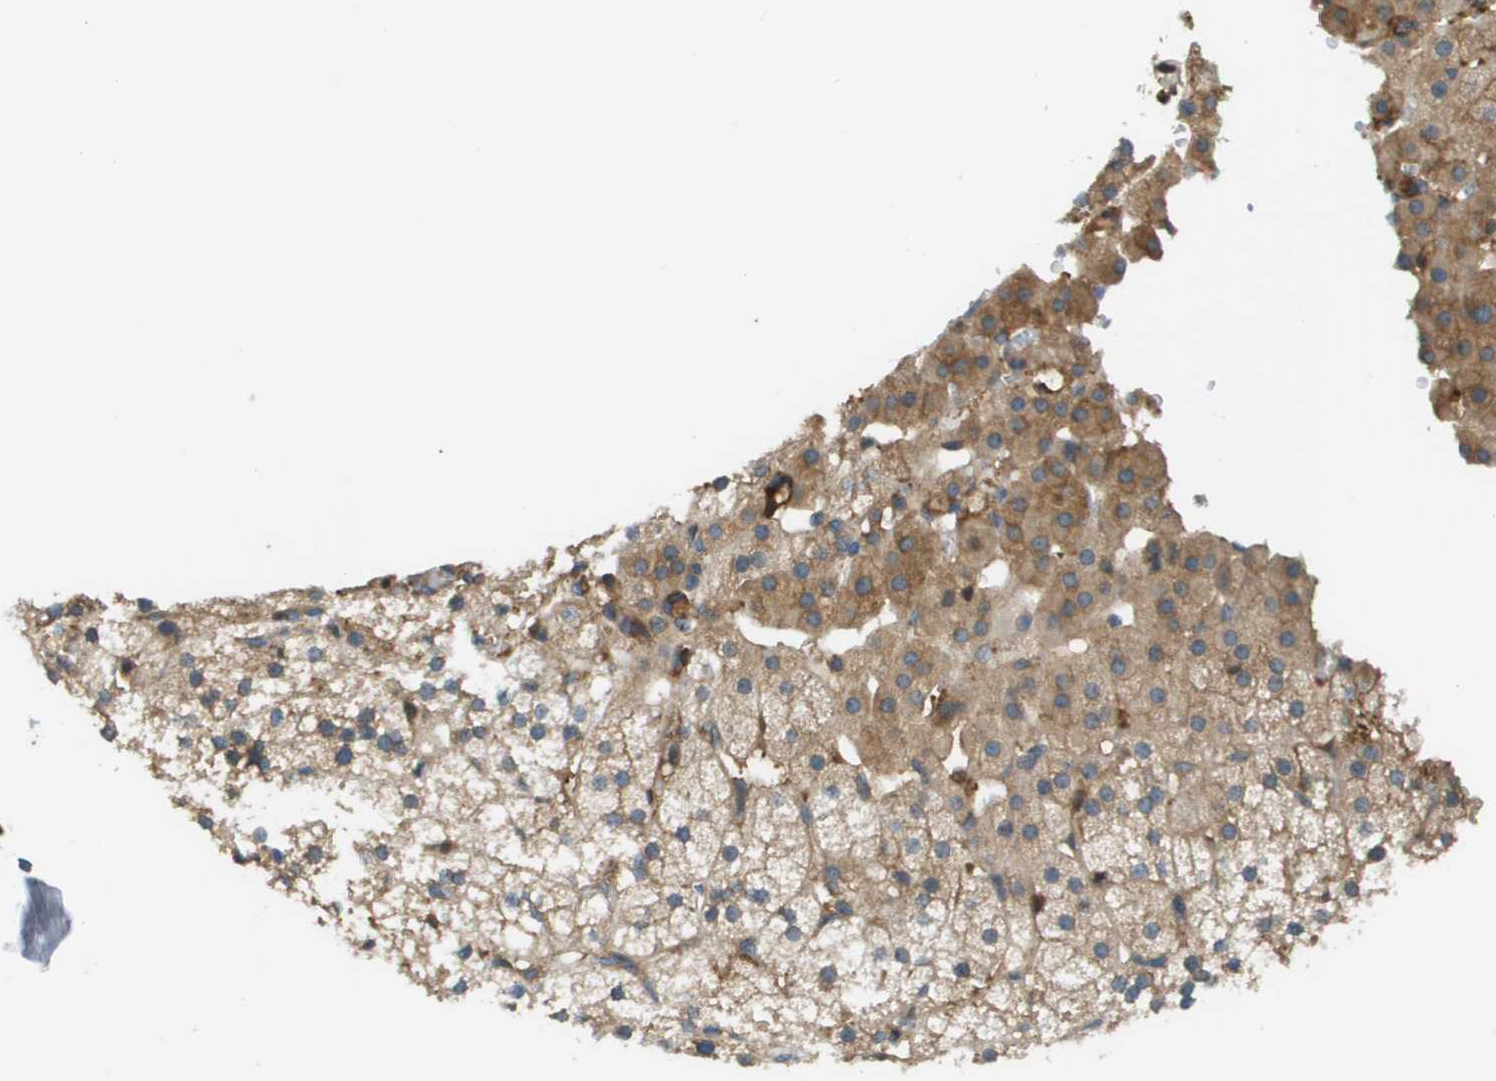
{"staining": {"intensity": "moderate", "quantity": ">75%", "location": "cytoplasmic/membranous"}, "tissue": "adrenal gland", "cell_type": "Glandular cells", "image_type": "normal", "snomed": [{"axis": "morphology", "description": "Normal tissue, NOS"}, {"axis": "topography", "description": "Adrenal gland"}], "caption": "A photomicrograph of adrenal gland stained for a protein reveals moderate cytoplasmic/membranous brown staining in glandular cells. The staining was performed using DAB (3,3'-diaminobenzidine) to visualize the protein expression in brown, while the nuclei were stained in blue with hematoxylin (Magnification: 20x).", "gene": "CORO1B", "patient": {"sex": "male", "age": 35}}